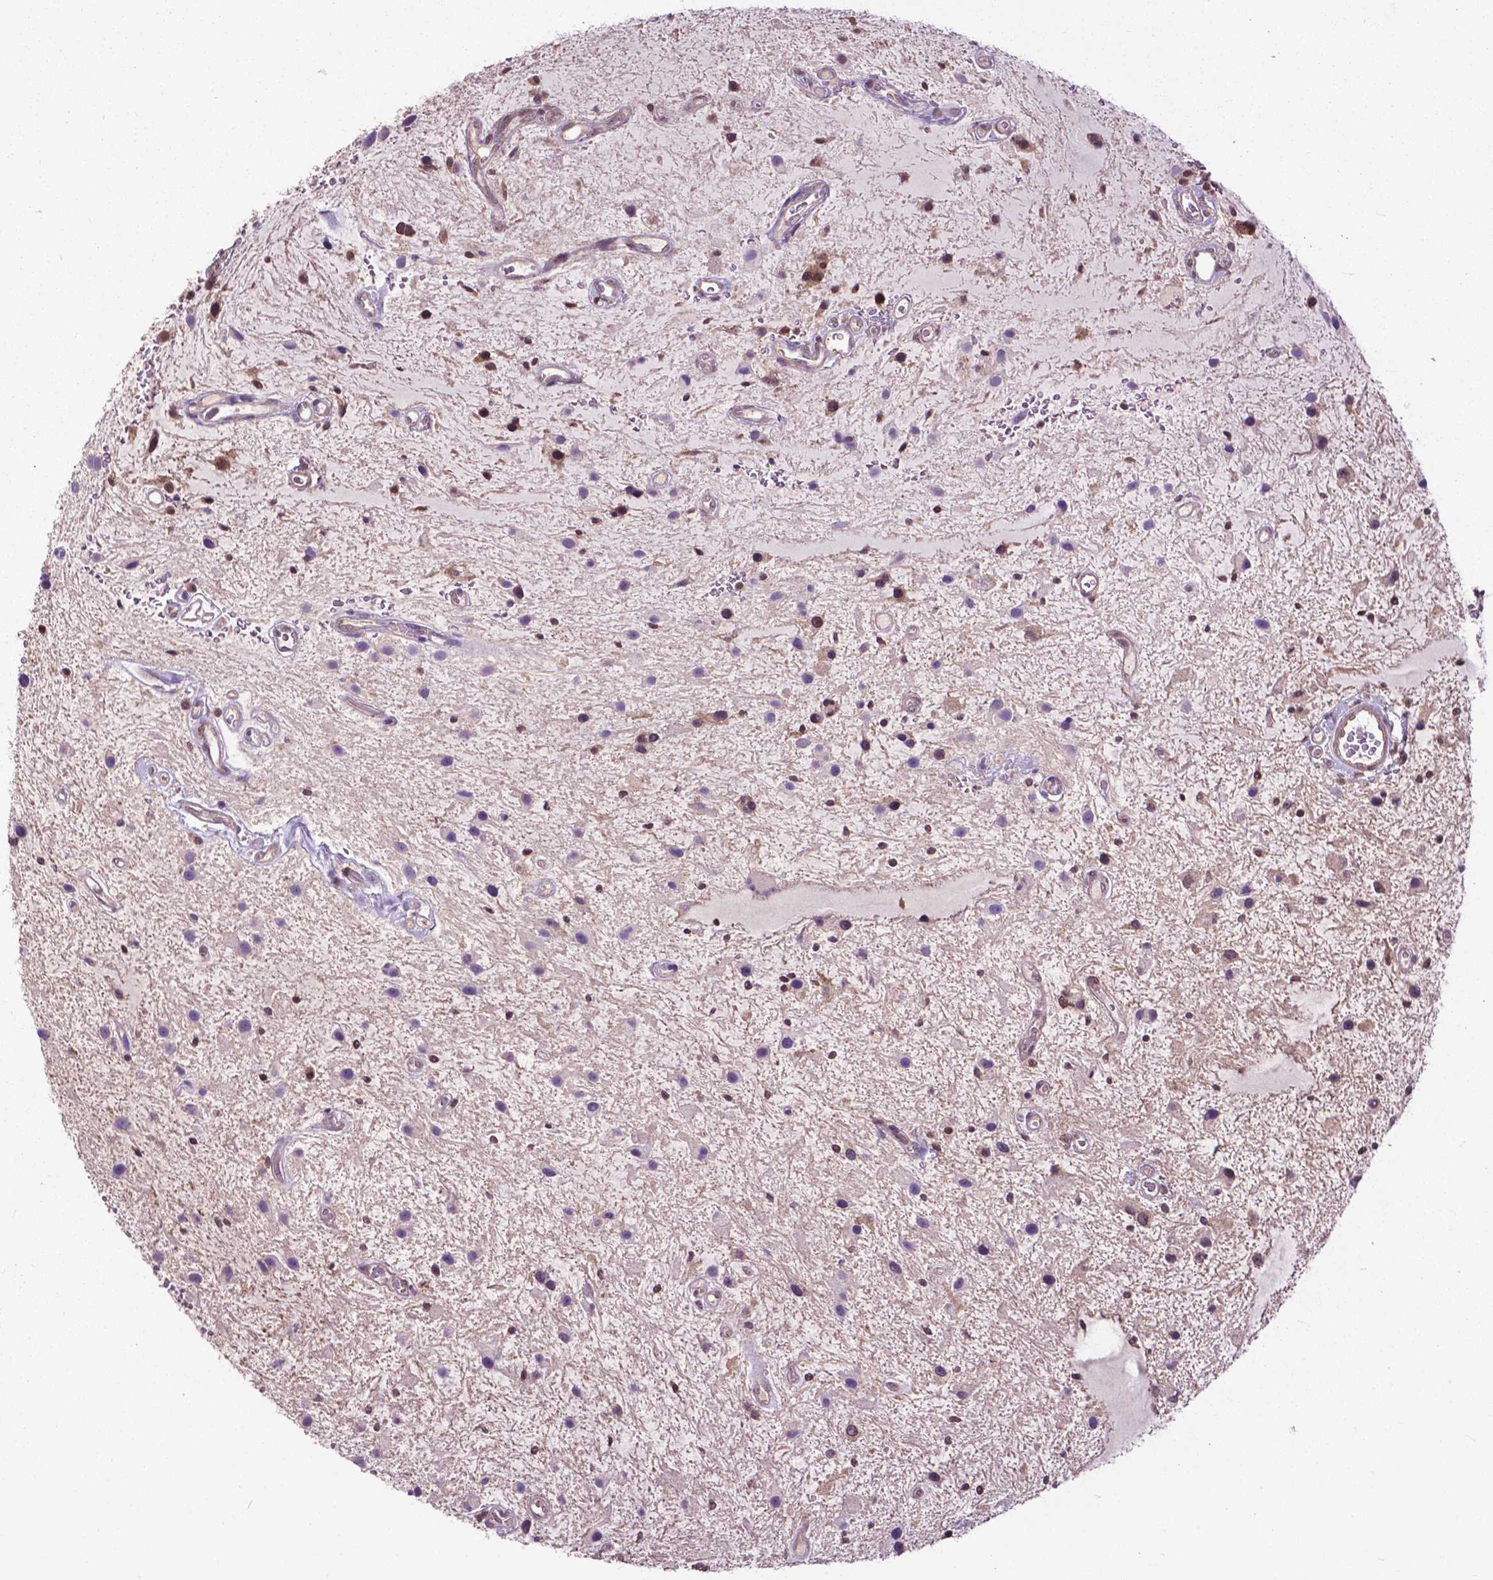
{"staining": {"intensity": "weak", "quantity": "25%-75%", "location": "nuclear"}, "tissue": "glioma", "cell_type": "Tumor cells", "image_type": "cancer", "snomed": [{"axis": "morphology", "description": "Glioma, malignant, Low grade"}, {"axis": "topography", "description": "Cerebellum"}], "caption": "Immunohistochemical staining of low-grade glioma (malignant) exhibits weak nuclear protein staining in about 25%-75% of tumor cells.", "gene": "OTUB1", "patient": {"sex": "female", "age": 14}}